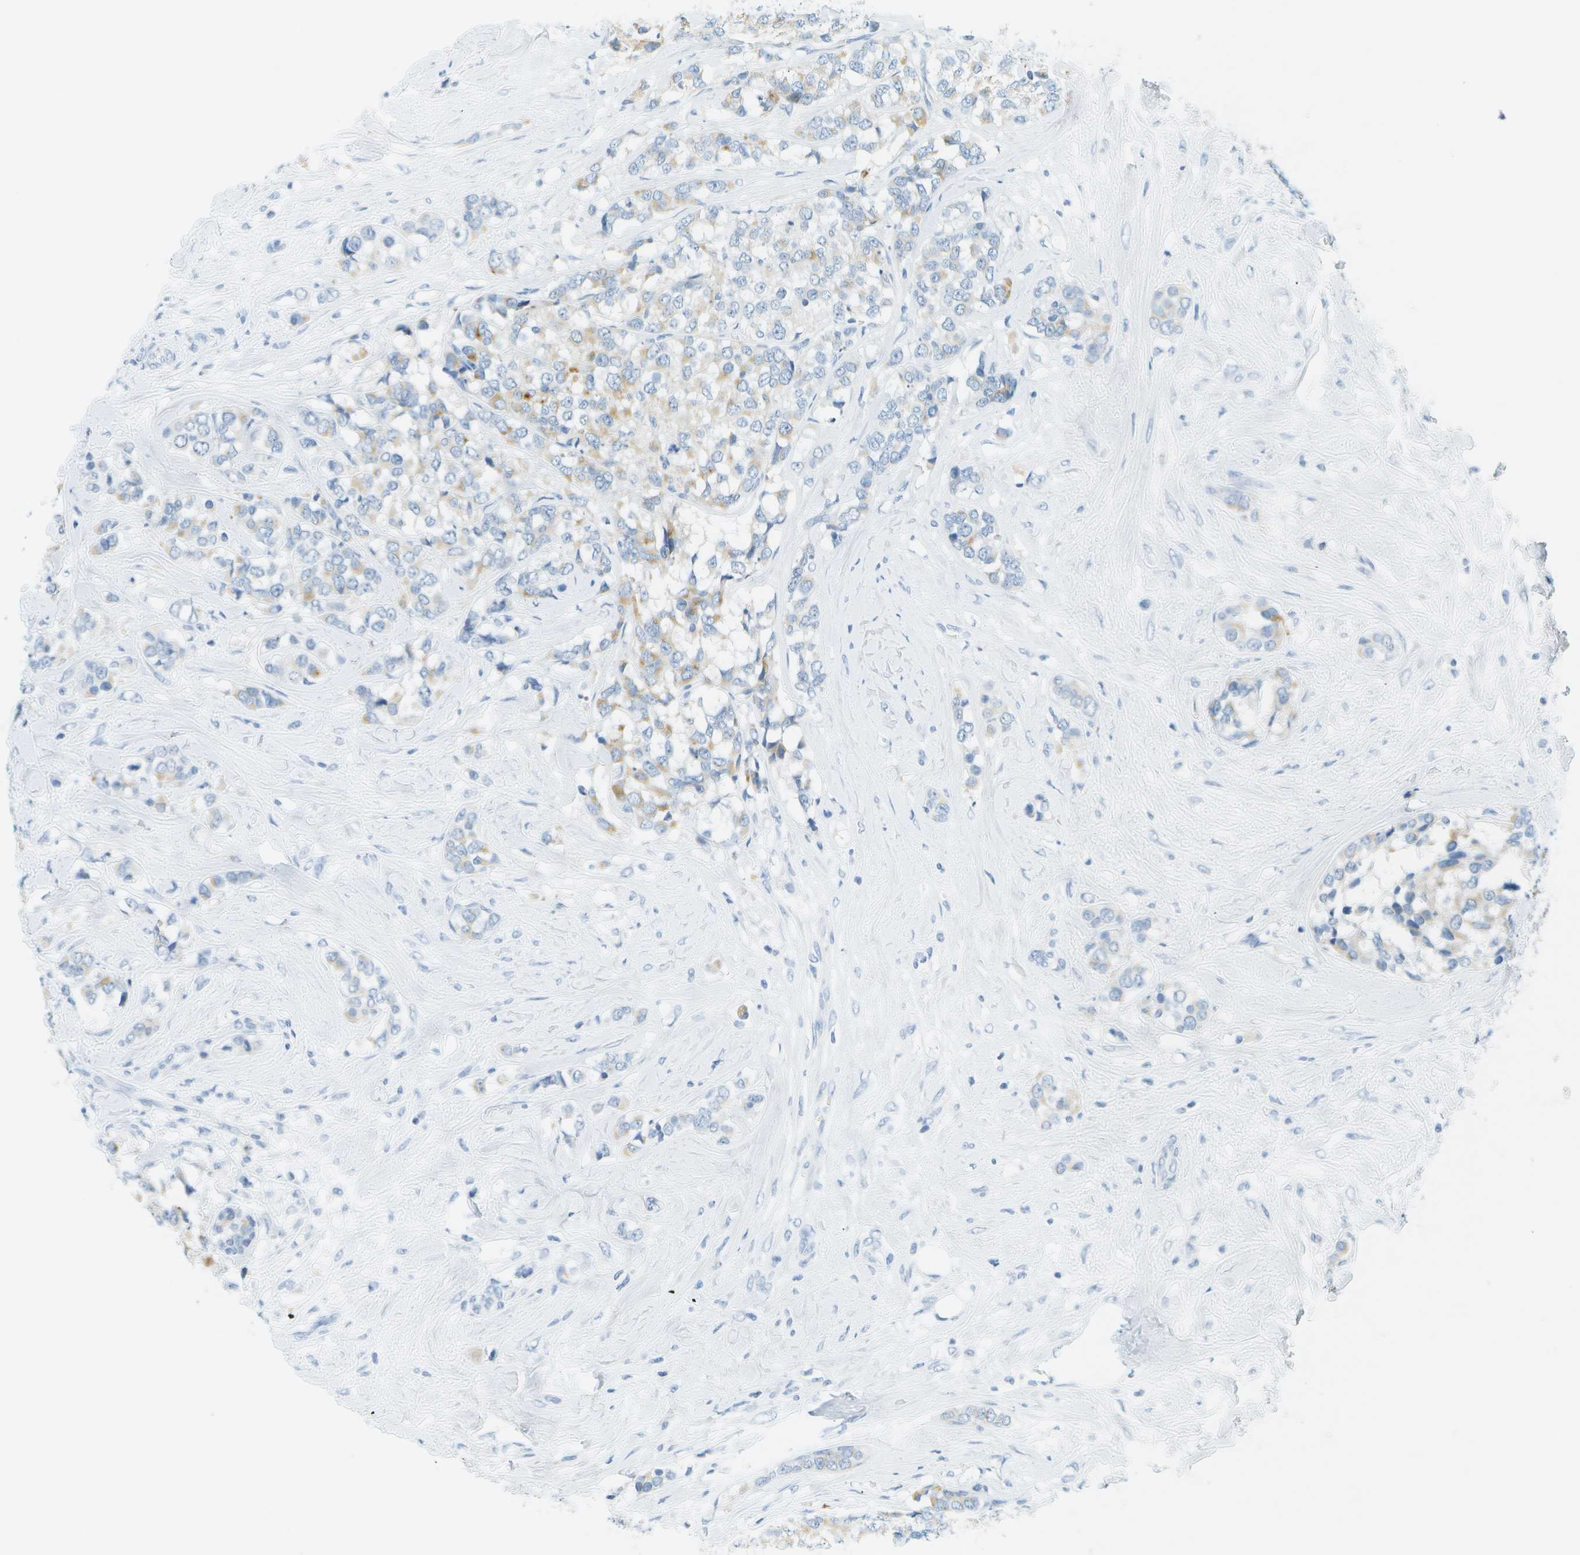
{"staining": {"intensity": "weak", "quantity": "<25%", "location": "cytoplasmic/membranous"}, "tissue": "breast cancer", "cell_type": "Tumor cells", "image_type": "cancer", "snomed": [{"axis": "morphology", "description": "Lobular carcinoma"}, {"axis": "topography", "description": "Breast"}], "caption": "This is a micrograph of immunohistochemistry (IHC) staining of breast cancer, which shows no staining in tumor cells.", "gene": "SMYD5", "patient": {"sex": "female", "age": 59}}